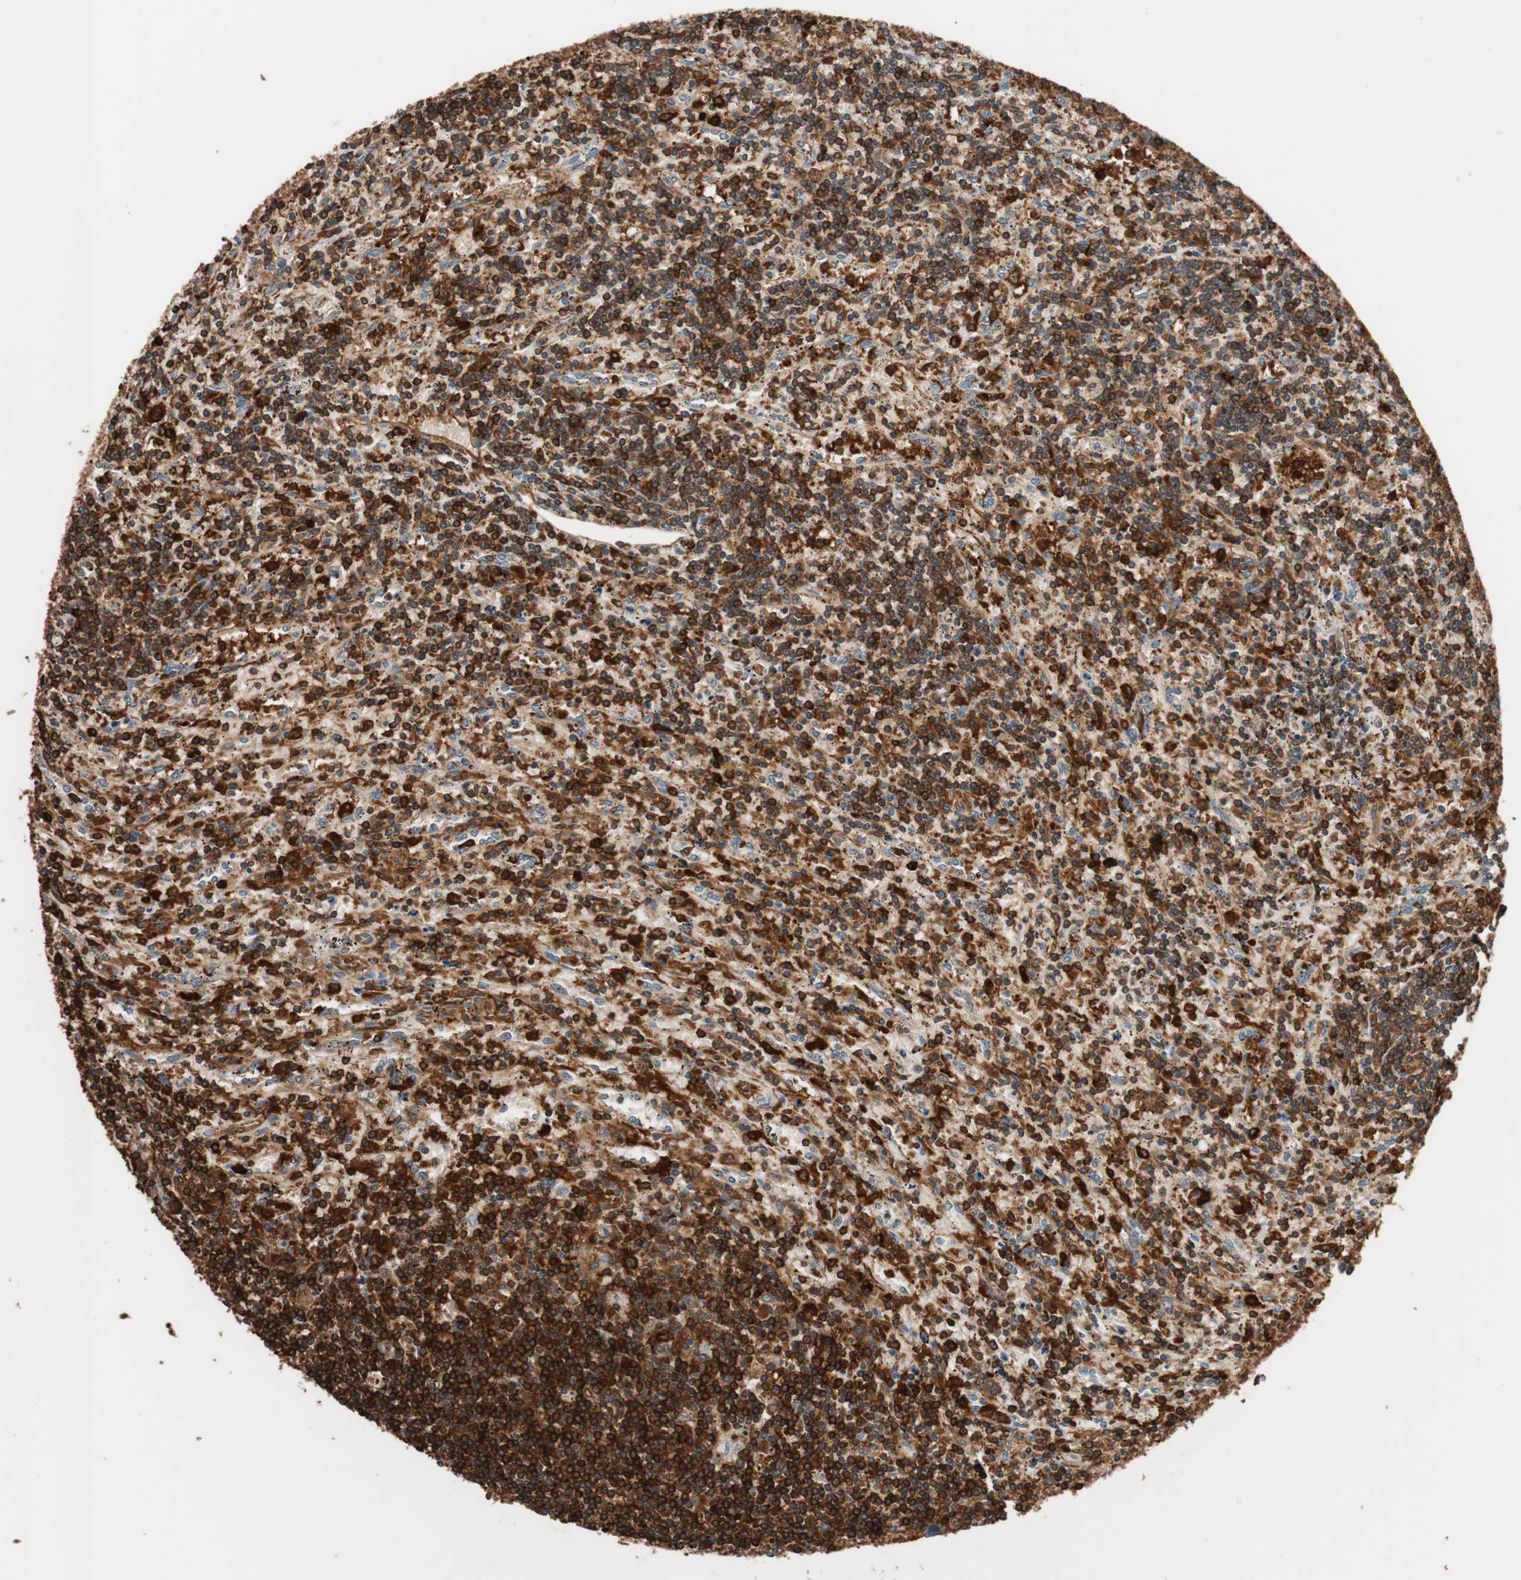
{"staining": {"intensity": "strong", "quantity": ">75%", "location": "cytoplasmic/membranous"}, "tissue": "lymphoma", "cell_type": "Tumor cells", "image_type": "cancer", "snomed": [{"axis": "morphology", "description": "Malignant lymphoma, non-Hodgkin's type, Low grade"}, {"axis": "topography", "description": "Spleen"}], "caption": "Immunohistochemistry (IHC) image of human lymphoma stained for a protein (brown), which shows high levels of strong cytoplasmic/membranous positivity in approximately >75% of tumor cells.", "gene": "VASP", "patient": {"sex": "male", "age": 76}}